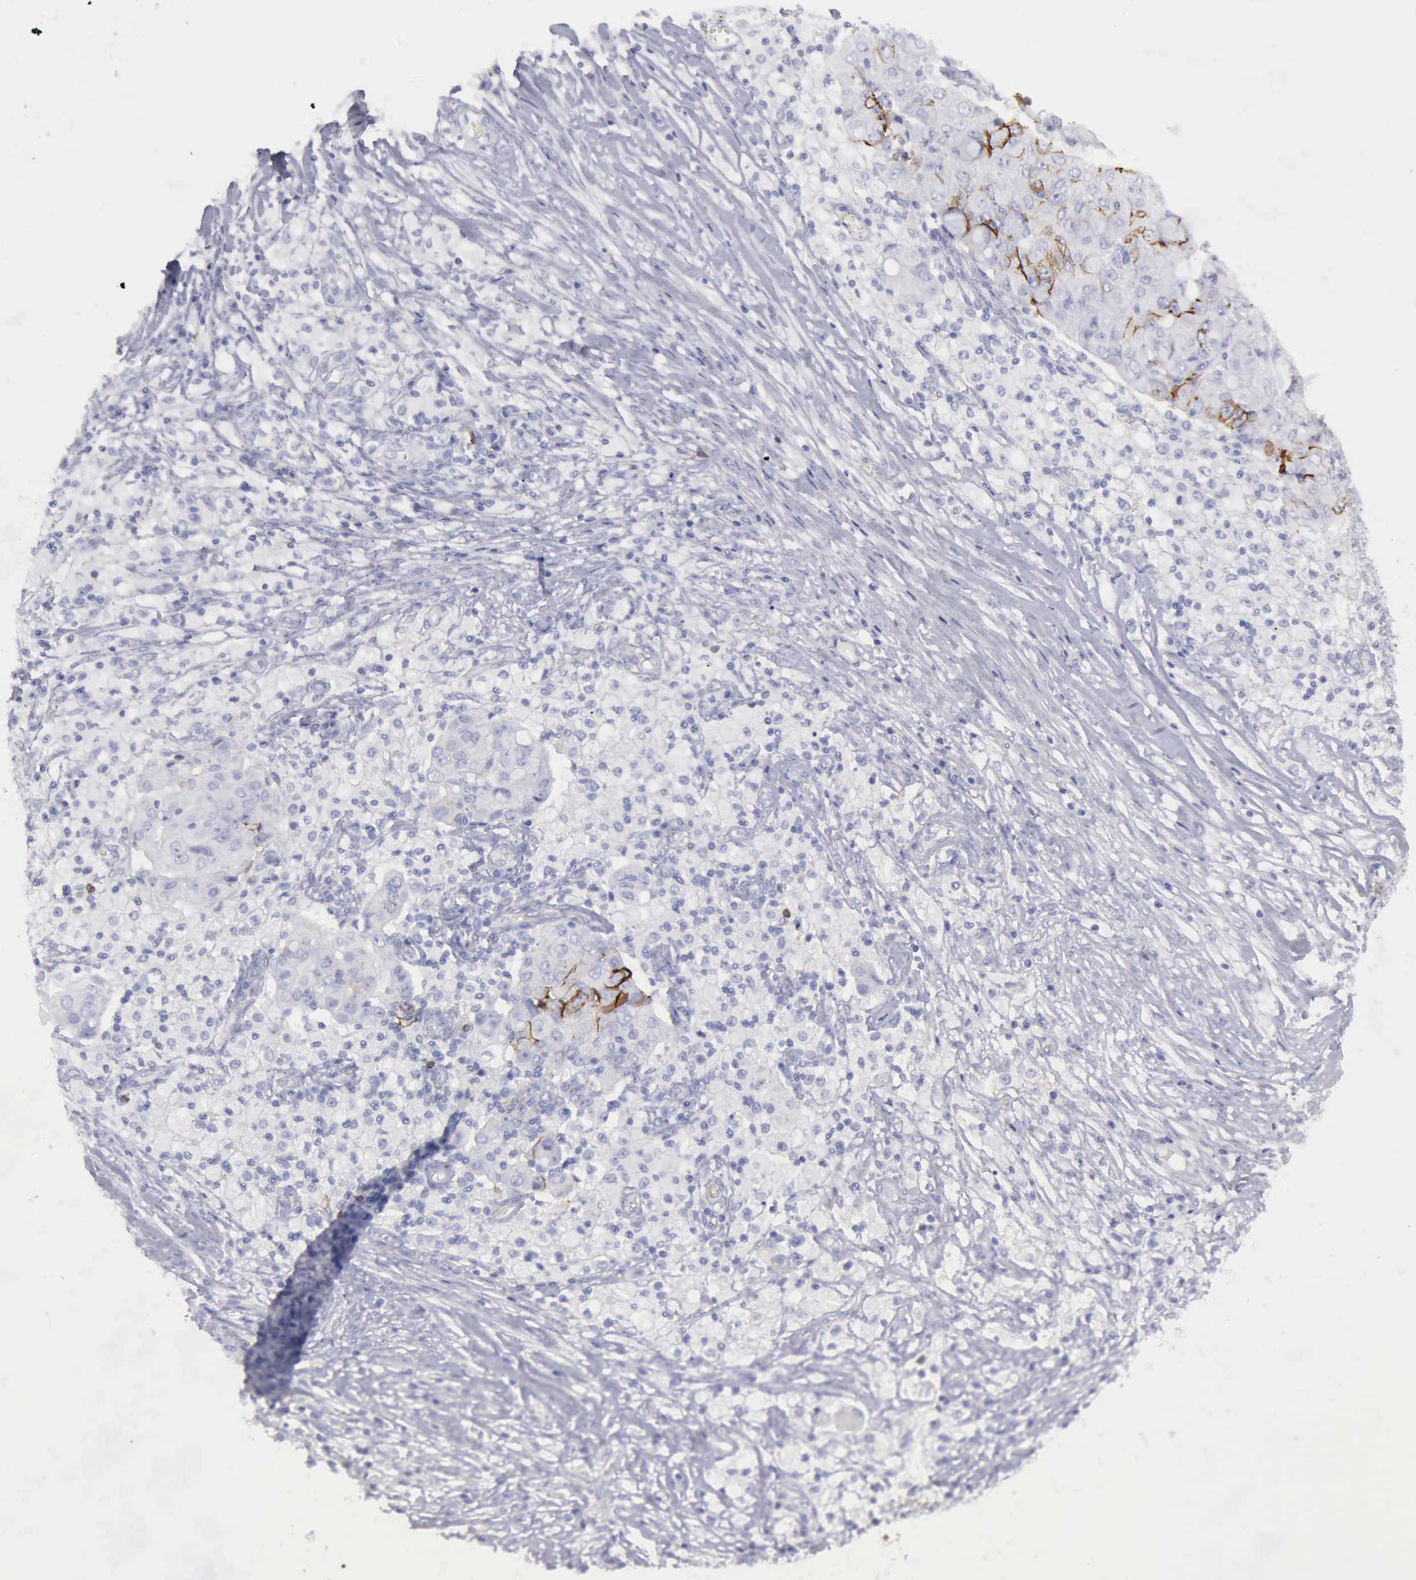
{"staining": {"intensity": "strong", "quantity": "<25%", "location": "cytoplasmic/membranous"}, "tissue": "ovarian cancer", "cell_type": "Tumor cells", "image_type": "cancer", "snomed": [{"axis": "morphology", "description": "Carcinoma, endometroid"}, {"axis": "topography", "description": "Ovary"}], "caption": "Protein staining of endometroid carcinoma (ovarian) tissue displays strong cytoplasmic/membranous positivity in approximately <25% of tumor cells.", "gene": "NCAM1", "patient": {"sex": "female", "age": 42}}